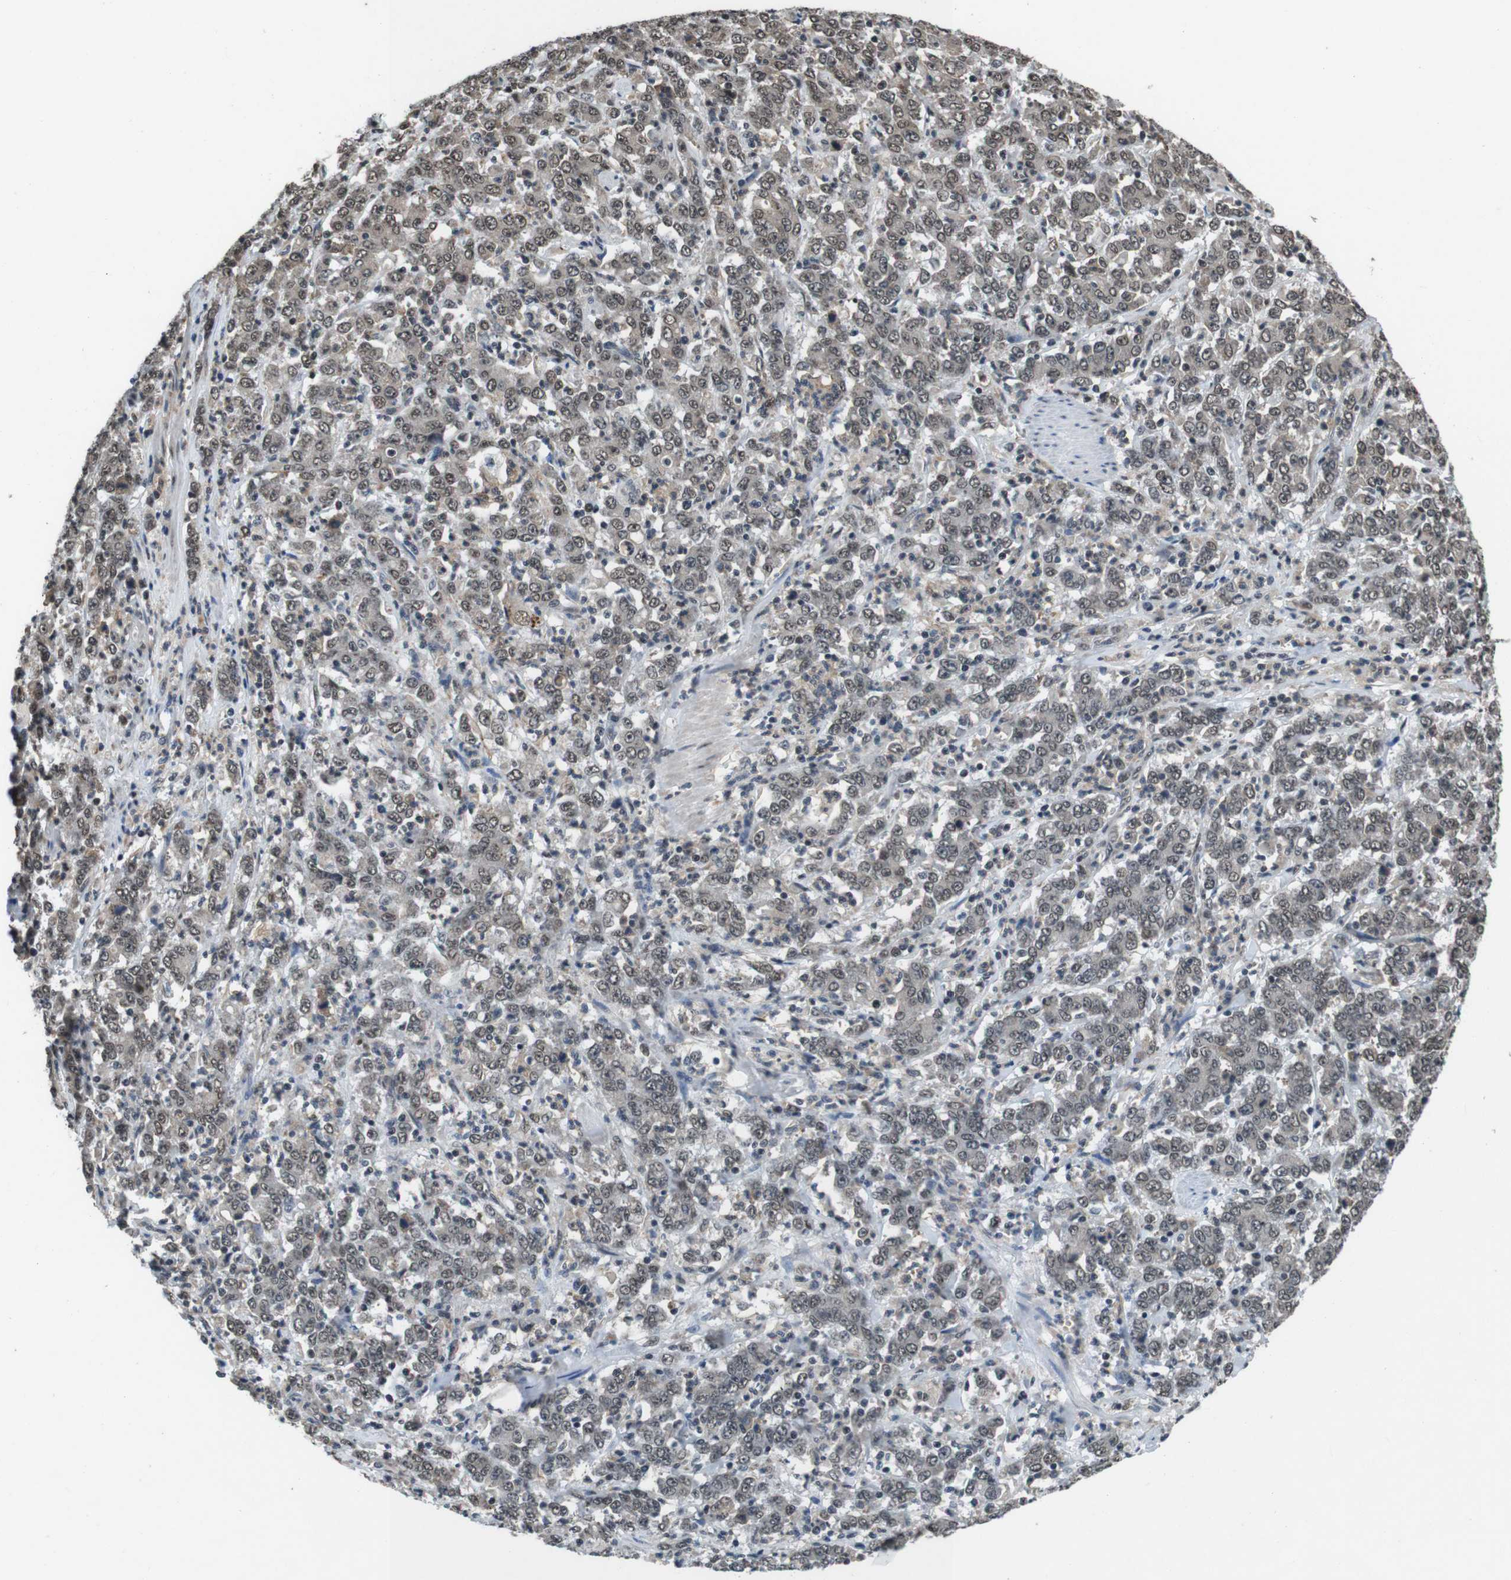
{"staining": {"intensity": "weak", "quantity": ">75%", "location": "cytoplasmic/membranous,nuclear"}, "tissue": "stomach cancer", "cell_type": "Tumor cells", "image_type": "cancer", "snomed": [{"axis": "morphology", "description": "Adenocarcinoma, NOS"}, {"axis": "topography", "description": "Stomach, lower"}], "caption": "Stomach adenocarcinoma stained with immunohistochemistry (IHC) displays weak cytoplasmic/membranous and nuclear expression in approximately >75% of tumor cells. The staining was performed using DAB to visualize the protein expression in brown, while the nuclei were stained in blue with hematoxylin (Magnification: 20x).", "gene": "NR4A2", "patient": {"sex": "female", "age": 71}}